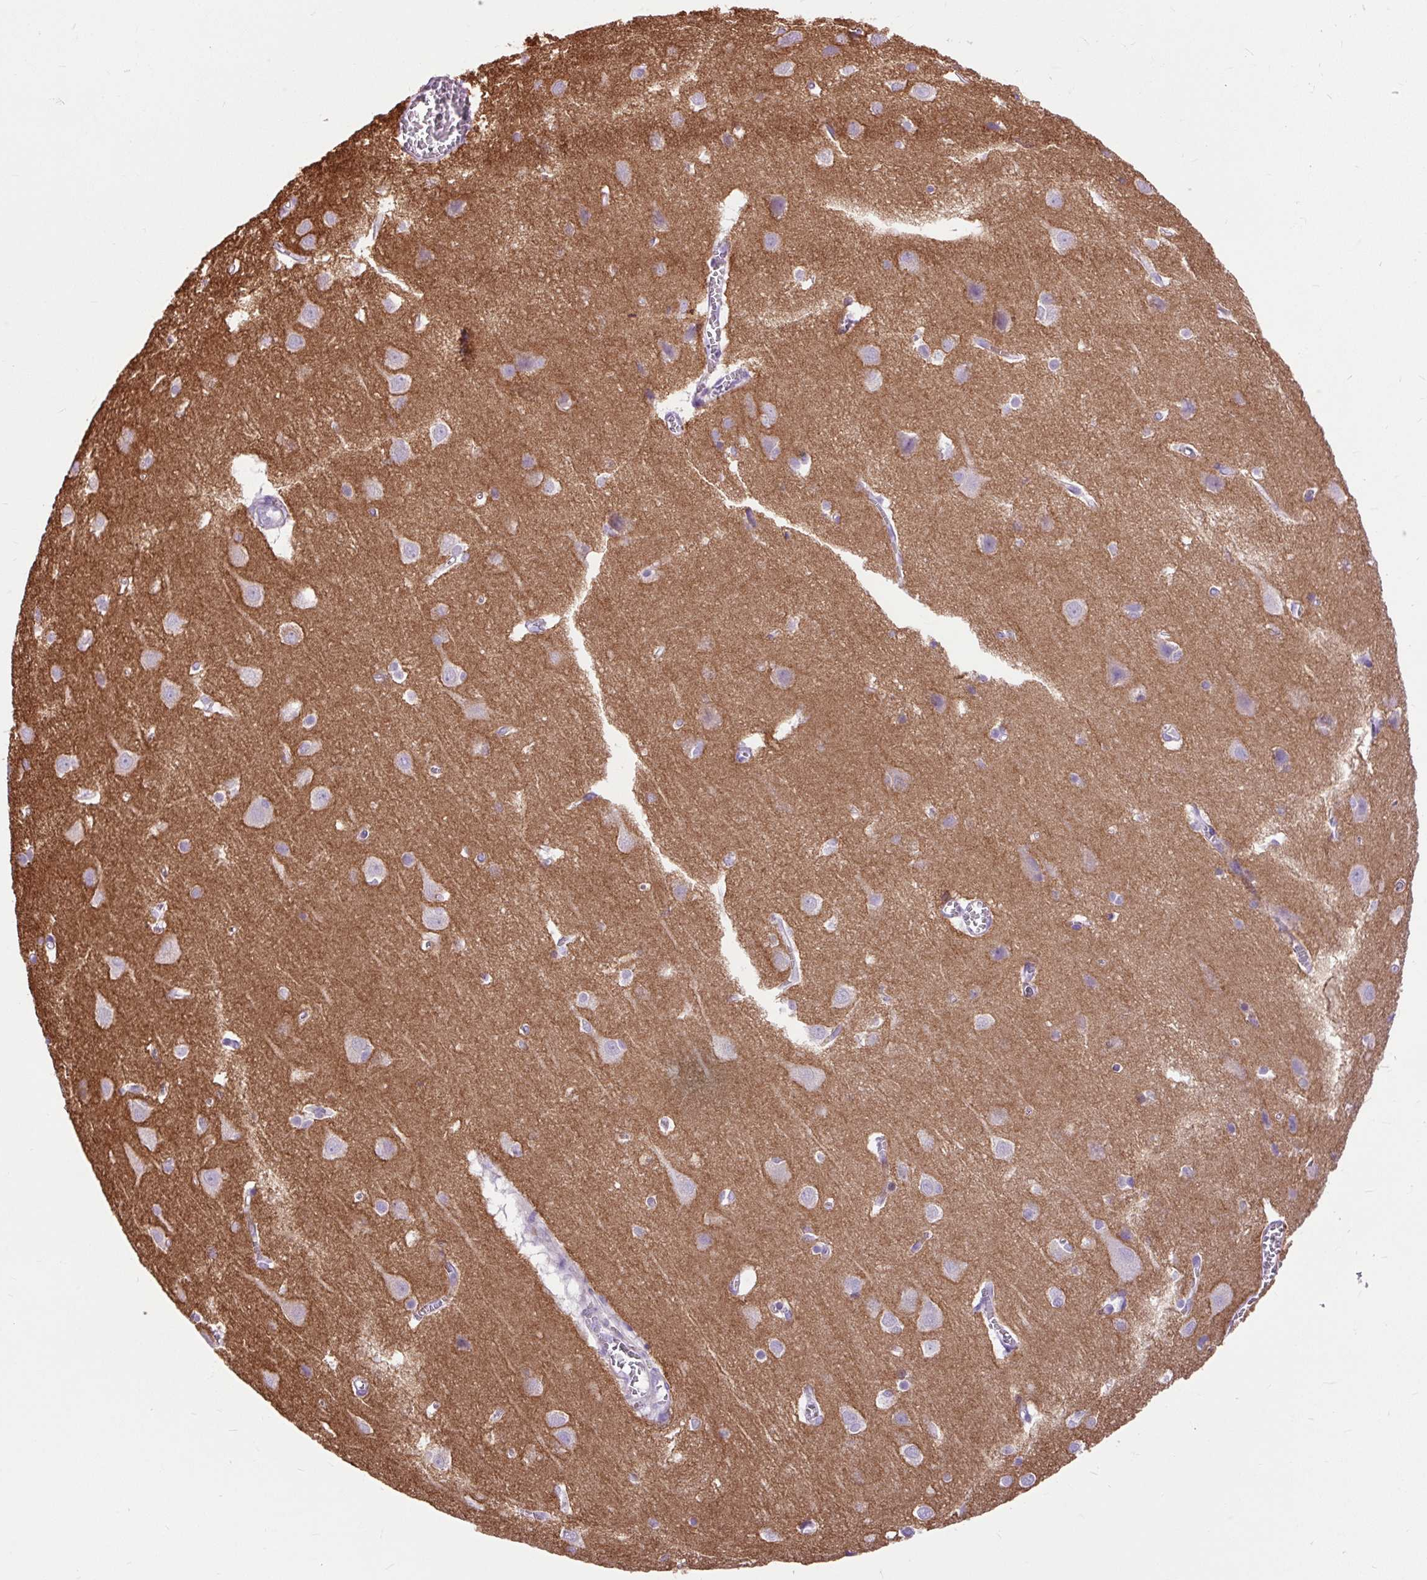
{"staining": {"intensity": "negative", "quantity": "none", "location": "none"}, "tissue": "cerebral cortex", "cell_type": "Endothelial cells", "image_type": "normal", "snomed": [{"axis": "morphology", "description": "Normal tissue, NOS"}, {"axis": "topography", "description": "Cerebral cortex"}], "caption": "This is a photomicrograph of immunohistochemistry (IHC) staining of unremarkable cerebral cortex, which shows no expression in endothelial cells. (Brightfield microscopy of DAB (3,3'-diaminobenzidine) IHC at high magnification).", "gene": "DPP6", "patient": {"sex": "male", "age": 37}}